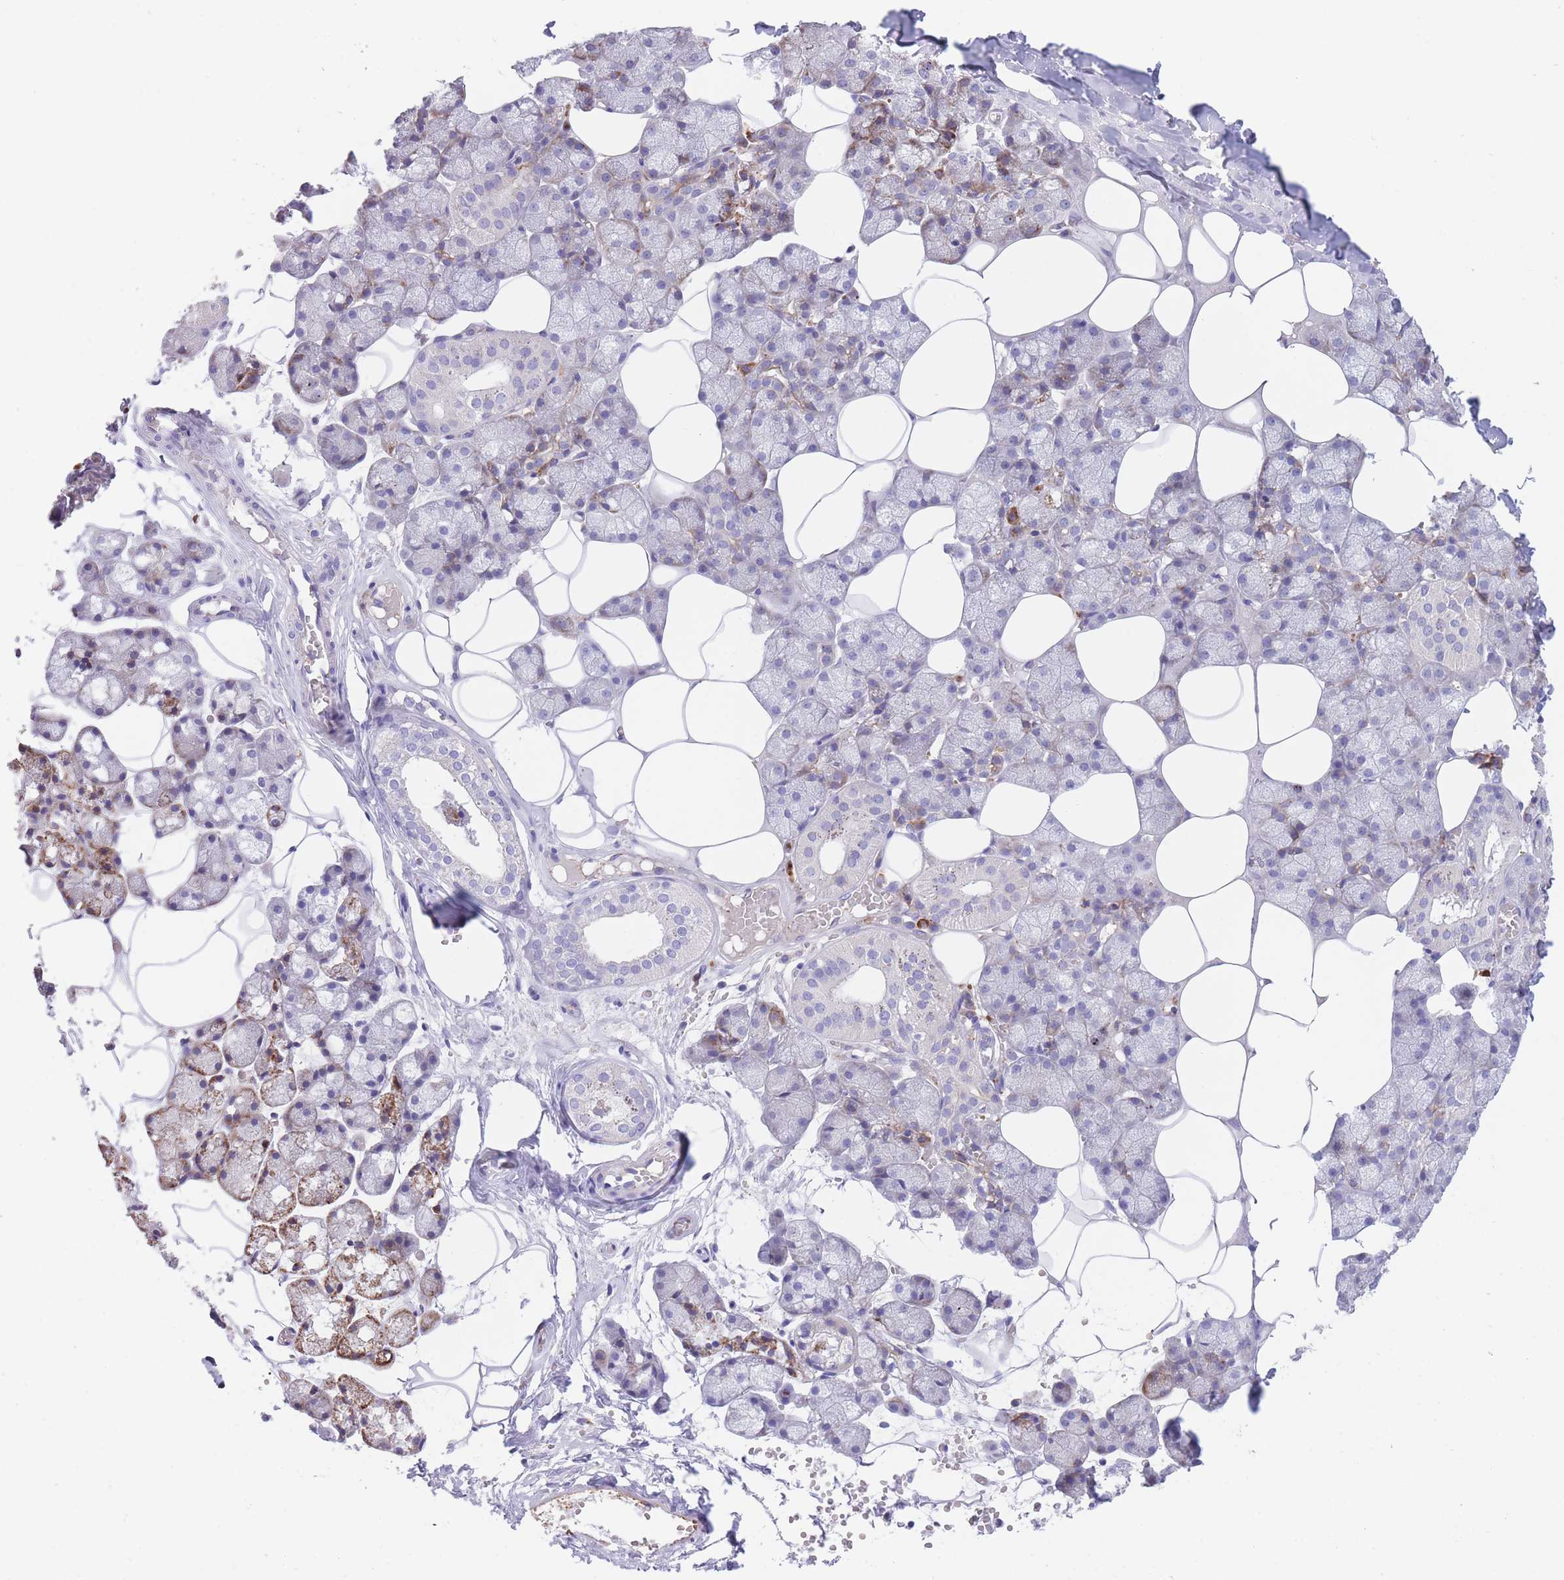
{"staining": {"intensity": "negative", "quantity": "none", "location": "none"}, "tissue": "salivary gland", "cell_type": "Glandular cells", "image_type": "normal", "snomed": [{"axis": "morphology", "description": "Normal tissue, NOS"}, {"axis": "topography", "description": "Salivary gland"}], "caption": "This is an immunohistochemistry image of benign salivary gland. There is no expression in glandular cells.", "gene": "DET1", "patient": {"sex": "male", "age": 62}}